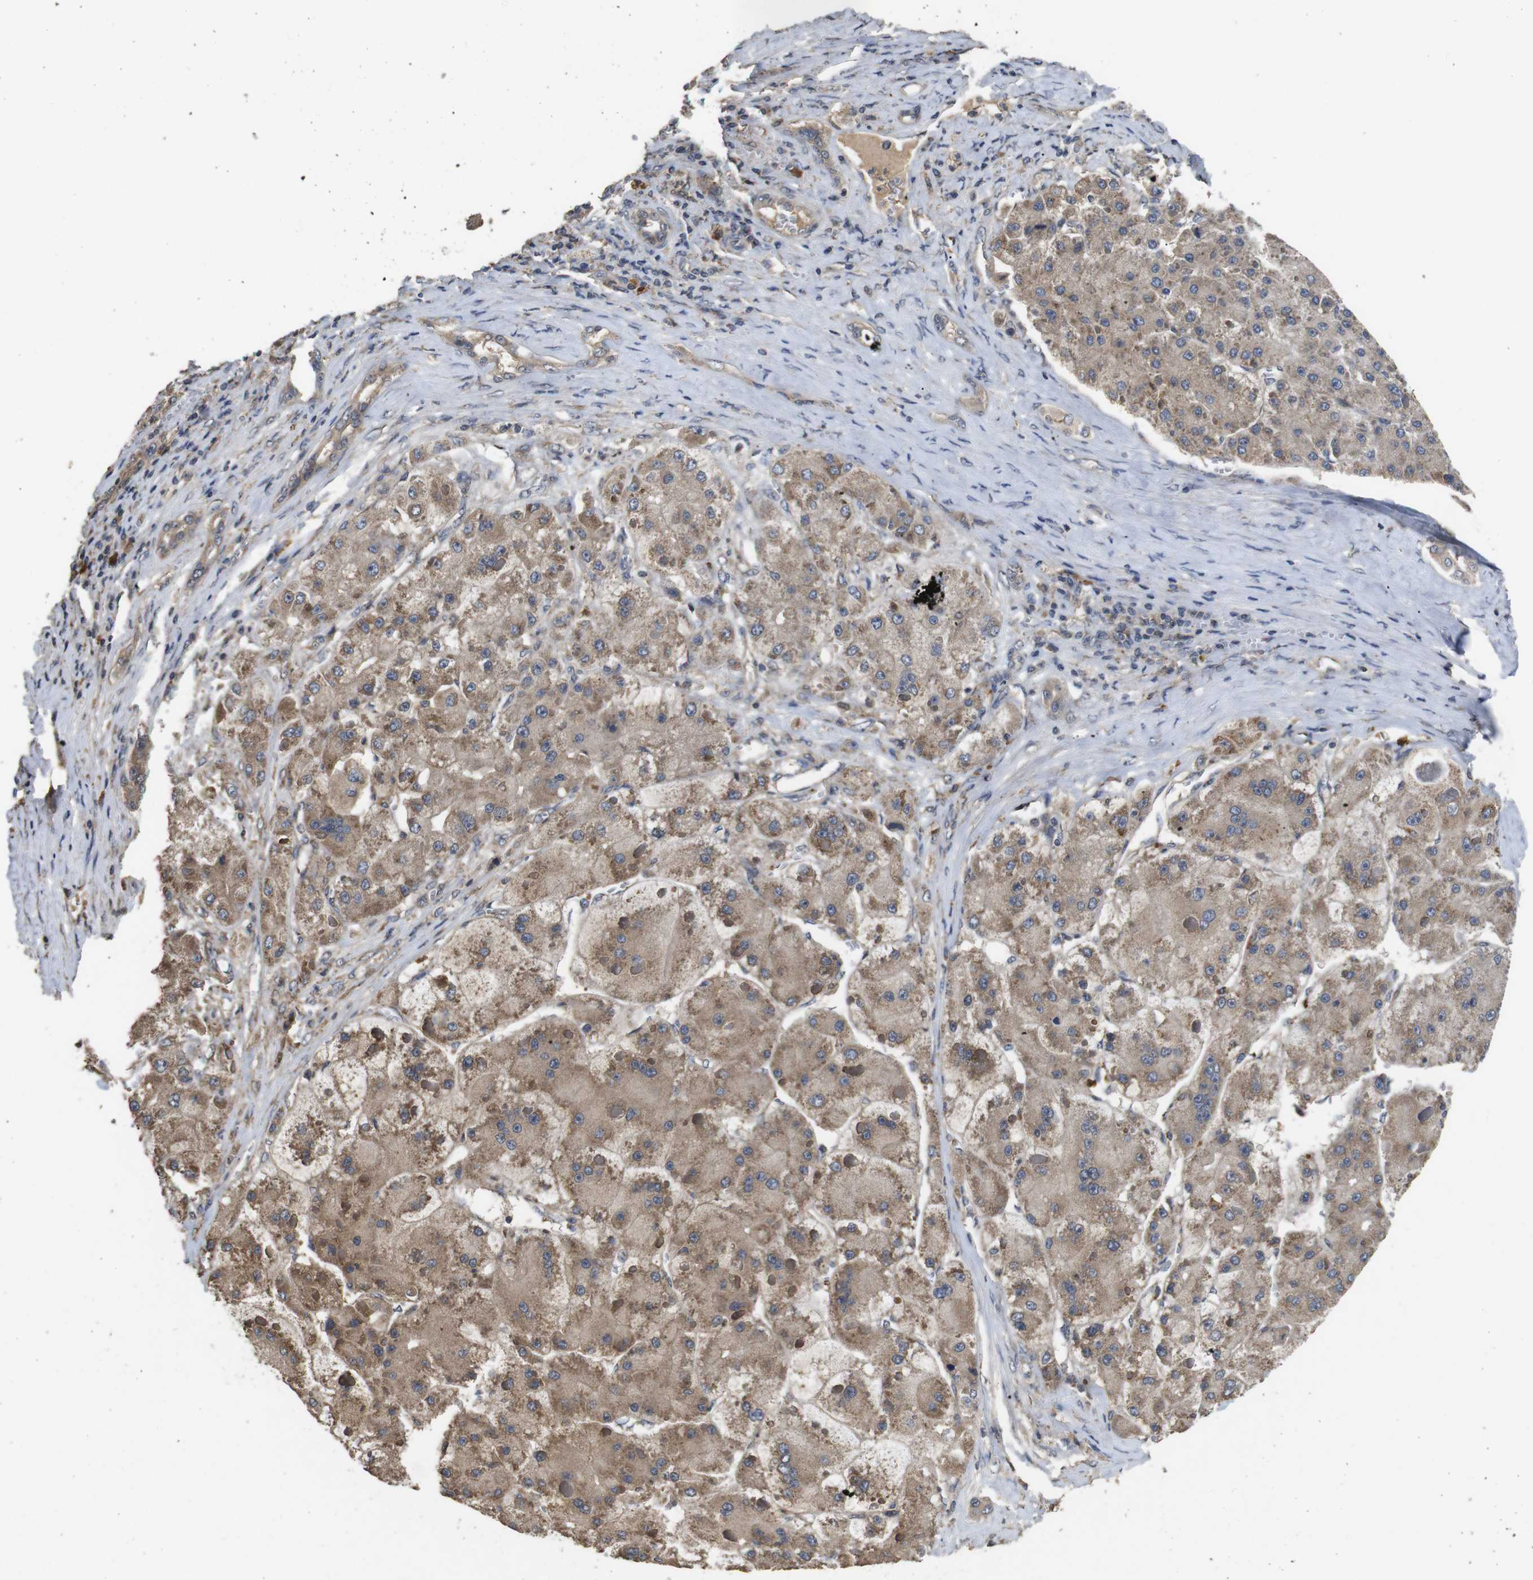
{"staining": {"intensity": "moderate", "quantity": ">75%", "location": "cytoplasmic/membranous"}, "tissue": "liver cancer", "cell_type": "Tumor cells", "image_type": "cancer", "snomed": [{"axis": "morphology", "description": "Carcinoma, Hepatocellular, NOS"}, {"axis": "topography", "description": "Liver"}], "caption": "Hepatocellular carcinoma (liver) stained for a protein (brown) demonstrates moderate cytoplasmic/membranous positive expression in about >75% of tumor cells.", "gene": "ARHGAP24", "patient": {"sex": "female", "age": 73}}